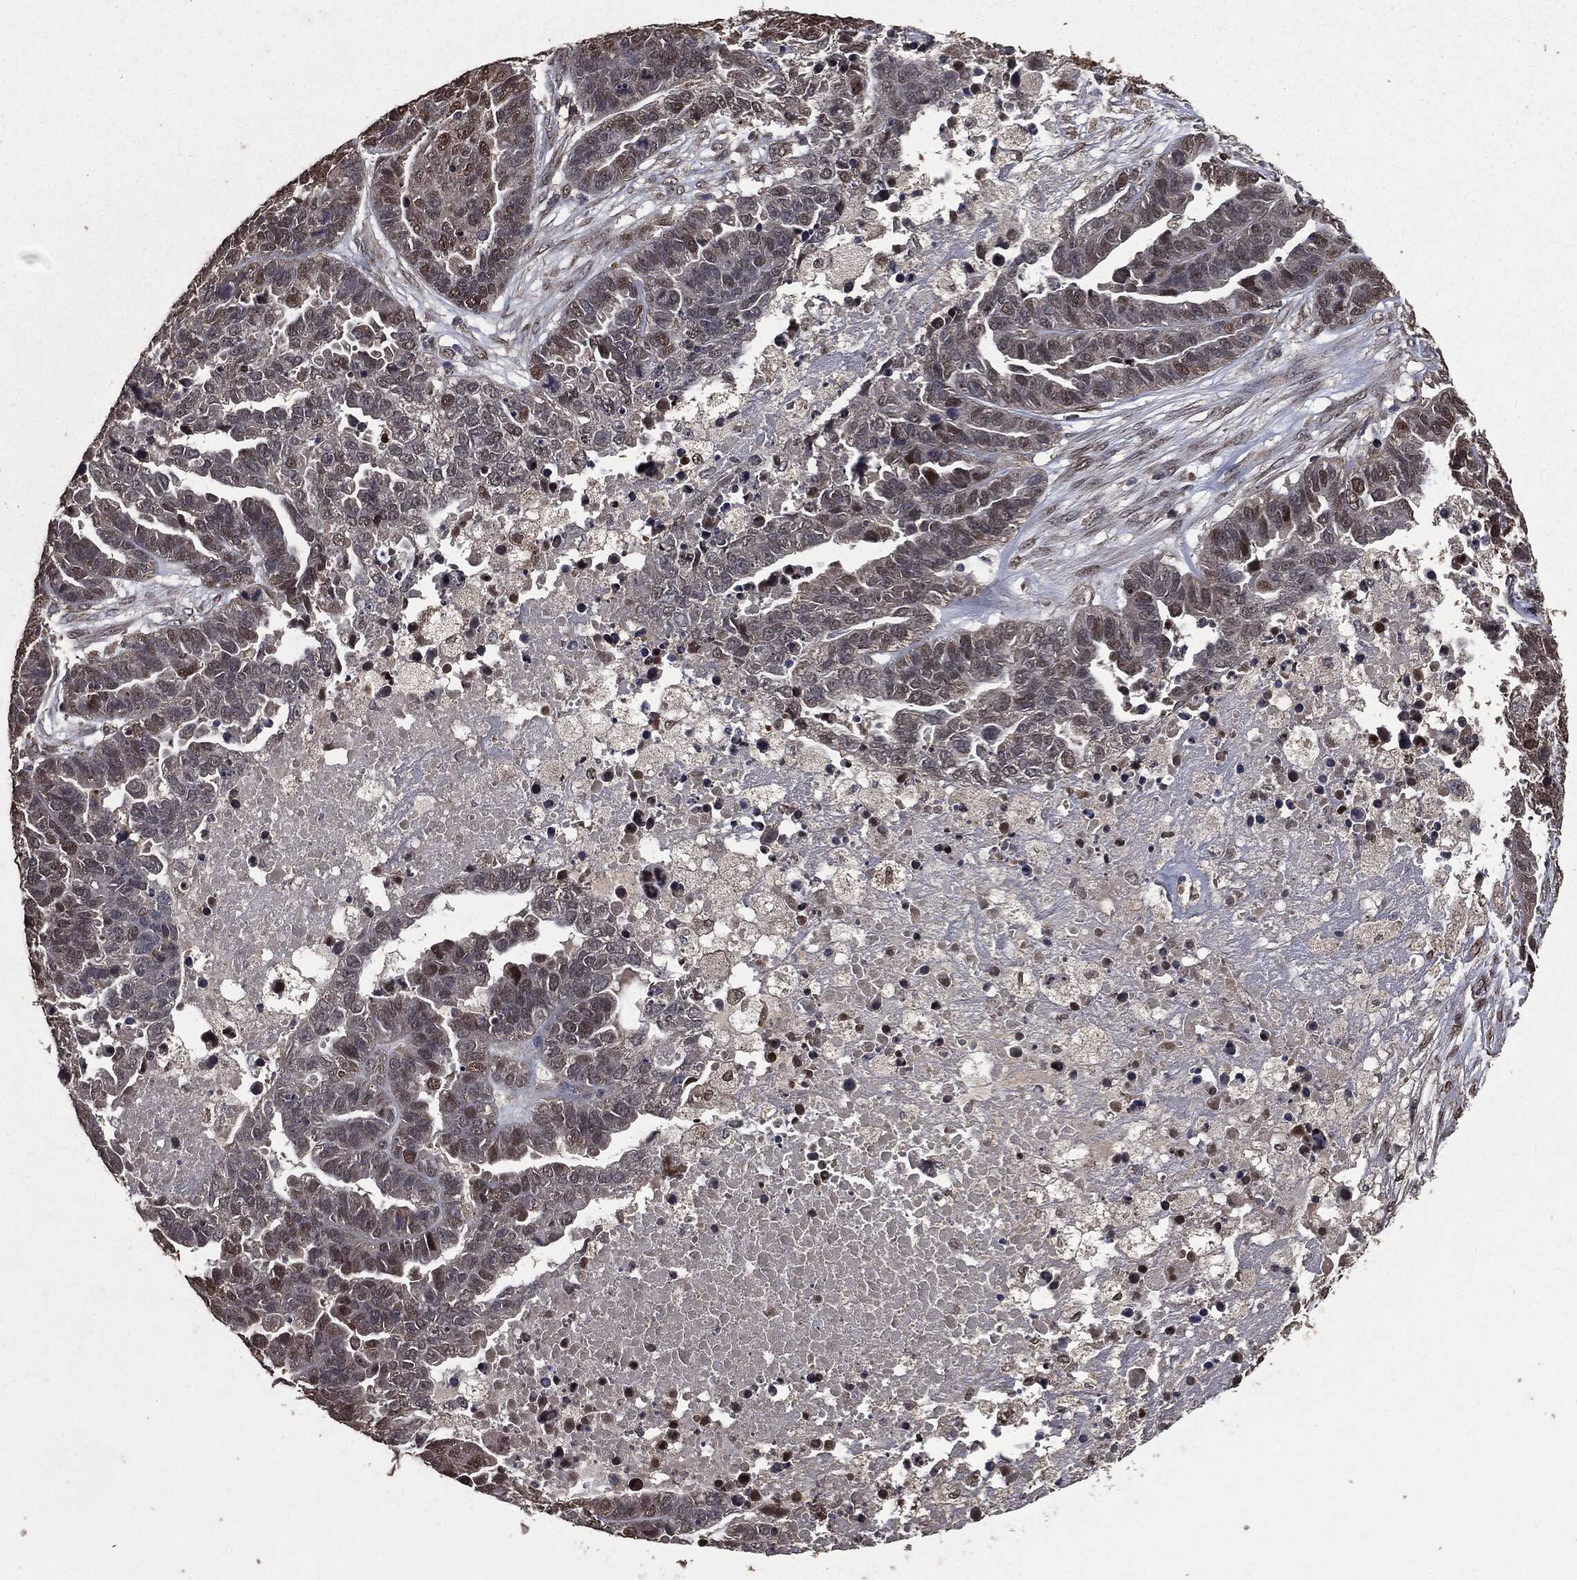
{"staining": {"intensity": "moderate", "quantity": "<25%", "location": "nuclear"}, "tissue": "ovarian cancer", "cell_type": "Tumor cells", "image_type": "cancer", "snomed": [{"axis": "morphology", "description": "Cystadenocarcinoma, serous, NOS"}, {"axis": "topography", "description": "Ovary"}], "caption": "Ovarian cancer stained for a protein (brown) exhibits moderate nuclear positive staining in approximately <25% of tumor cells.", "gene": "PPP6R2", "patient": {"sex": "female", "age": 87}}